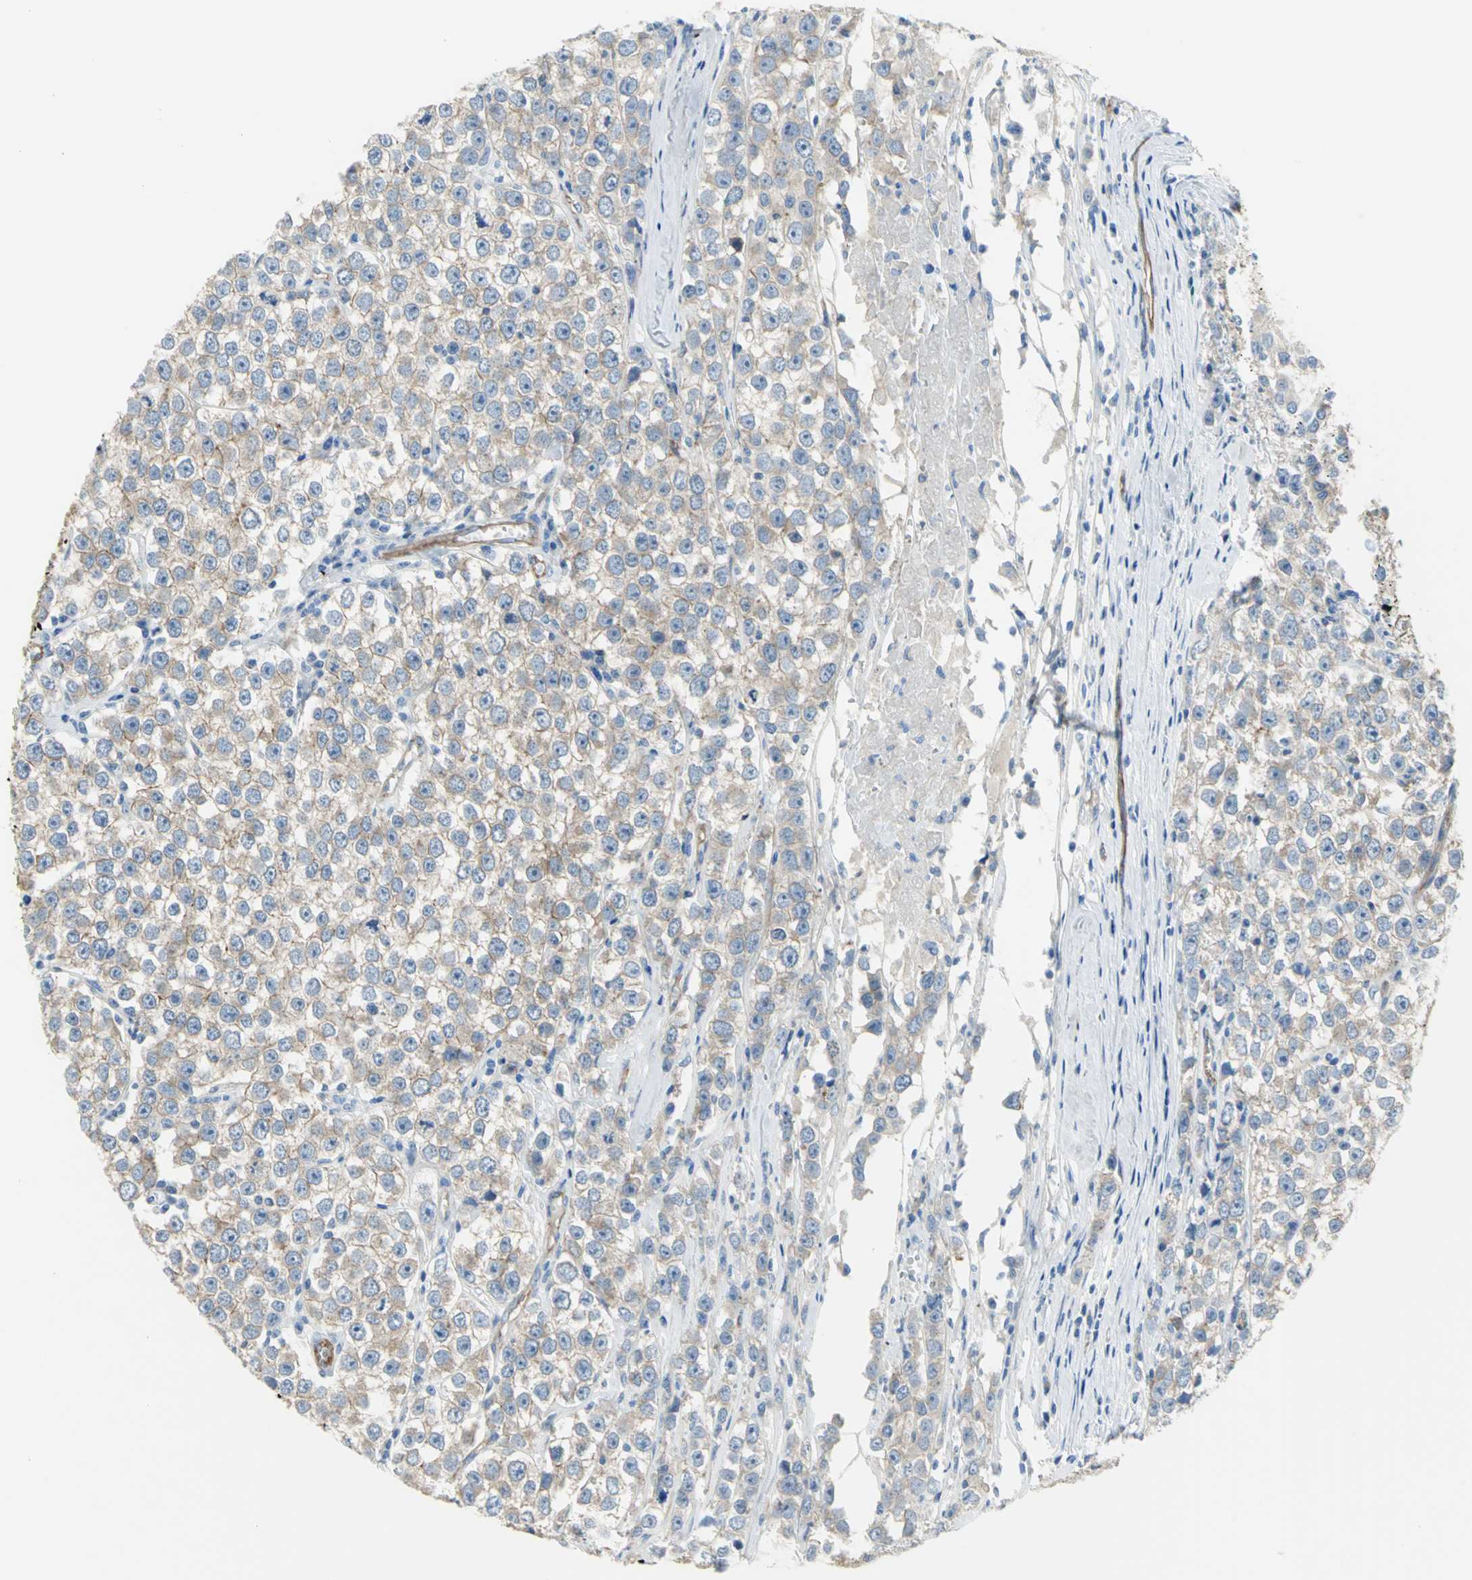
{"staining": {"intensity": "weak", "quantity": ">75%", "location": "cytoplasmic/membranous"}, "tissue": "testis cancer", "cell_type": "Tumor cells", "image_type": "cancer", "snomed": [{"axis": "morphology", "description": "Seminoma, NOS"}, {"axis": "morphology", "description": "Carcinoma, Embryonal, NOS"}, {"axis": "topography", "description": "Testis"}], "caption": "Immunohistochemical staining of embryonal carcinoma (testis) reveals low levels of weak cytoplasmic/membranous protein positivity in approximately >75% of tumor cells. (DAB (3,3'-diaminobenzidine) = brown stain, brightfield microscopy at high magnification).", "gene": "FLNB", "patient": {"sex": "male", "age": 52}}